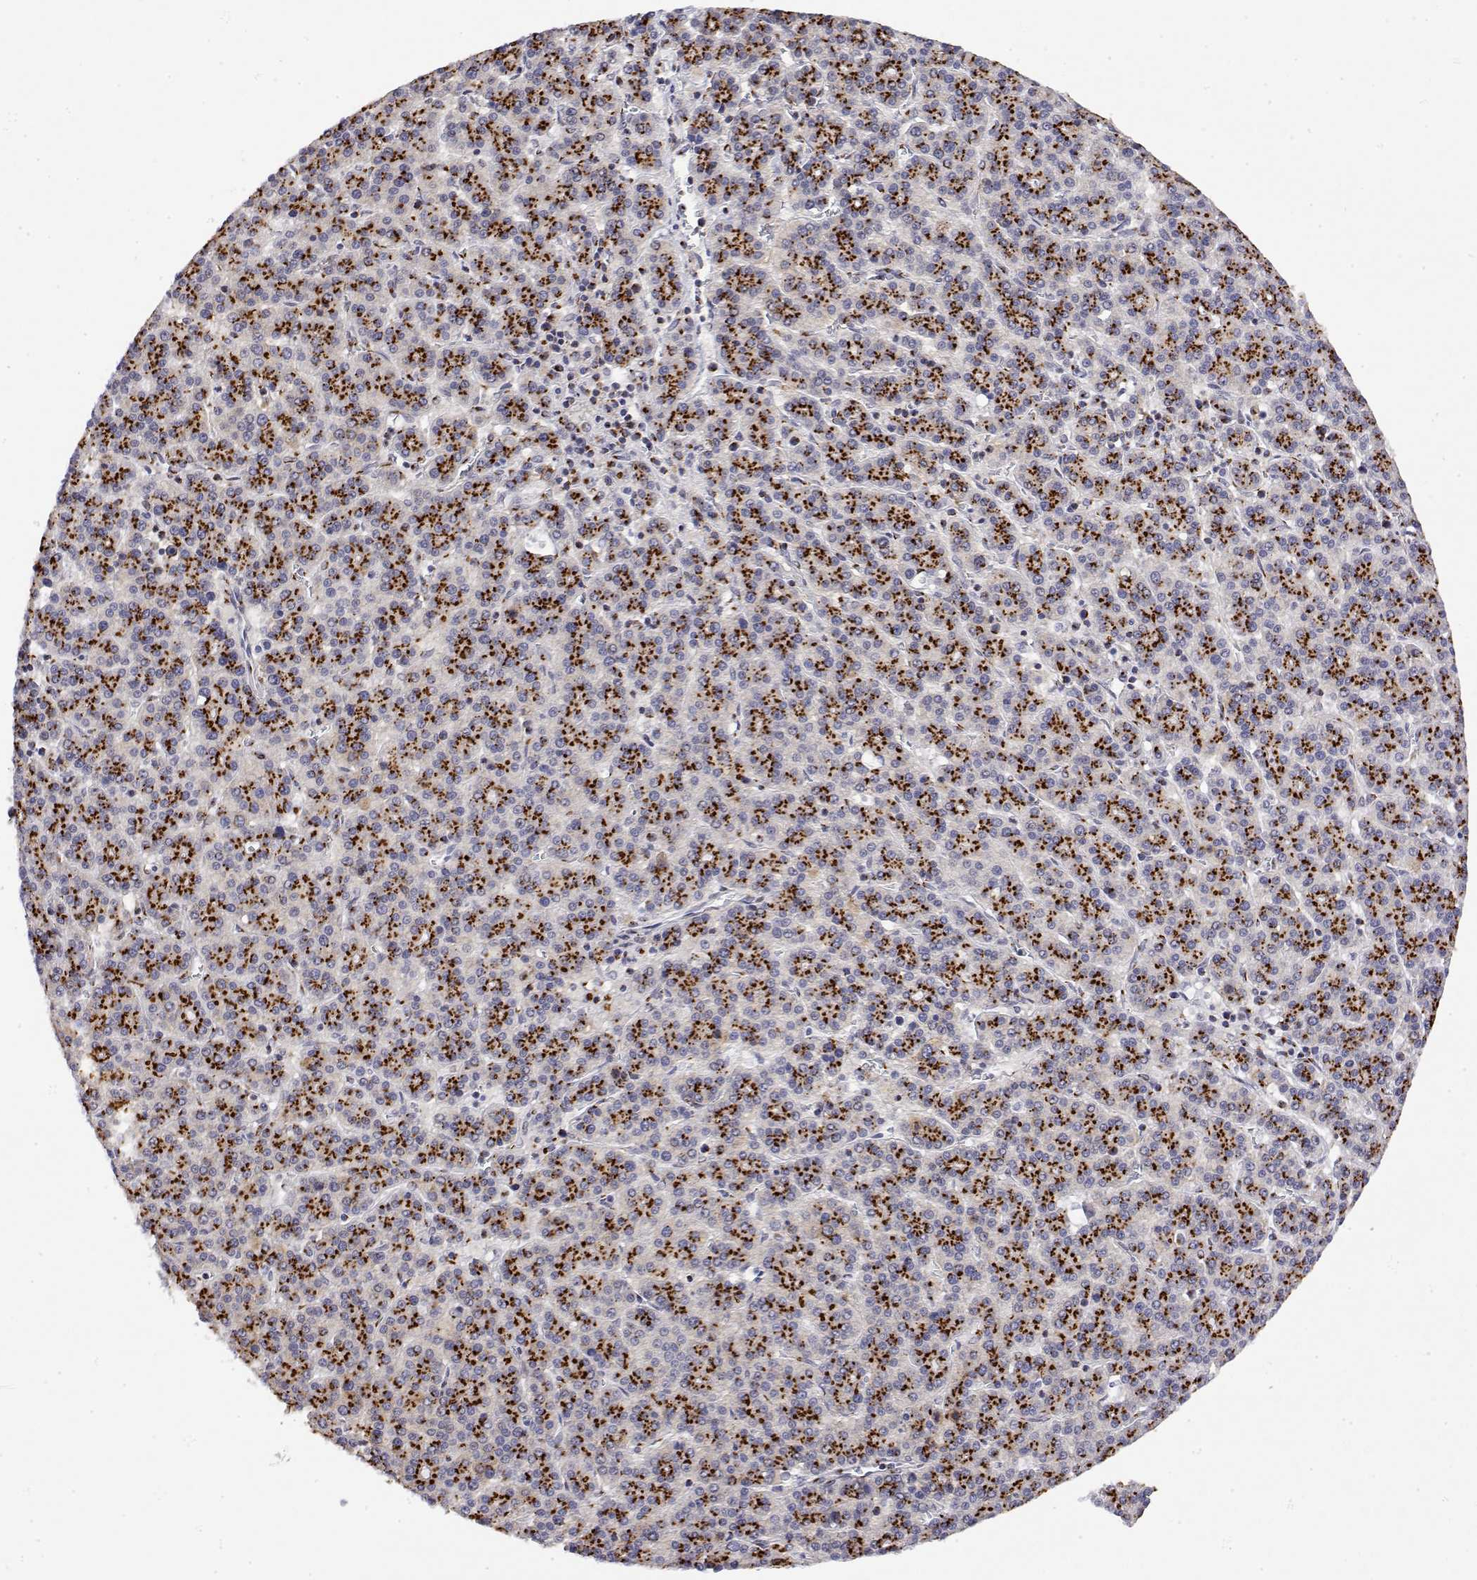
{"staining": {"intensity": "strong", "quantity": ">75%", "location": "cytoplasmic/membranous"}, "tissue": "liver cancer", "cell_type": "Tumor cells", "image_type": "cancer", "snomed": [{"axis": "morphology", "description": "Carcinoma, Hepatocellular, NOS"}, {"axis": "topography", "description": "Liver"}], "caption": "Immunohistochemical staining of human hepatocellular carcinoma (liver) reveals strong cytoplasmic/membranous protein expression in about >75% of tumor cells. The protein is shown in brown color, while the nuclei are stained blue.", "gene": "YIPF3", "patient": {"sex": "female", "age": 58}}